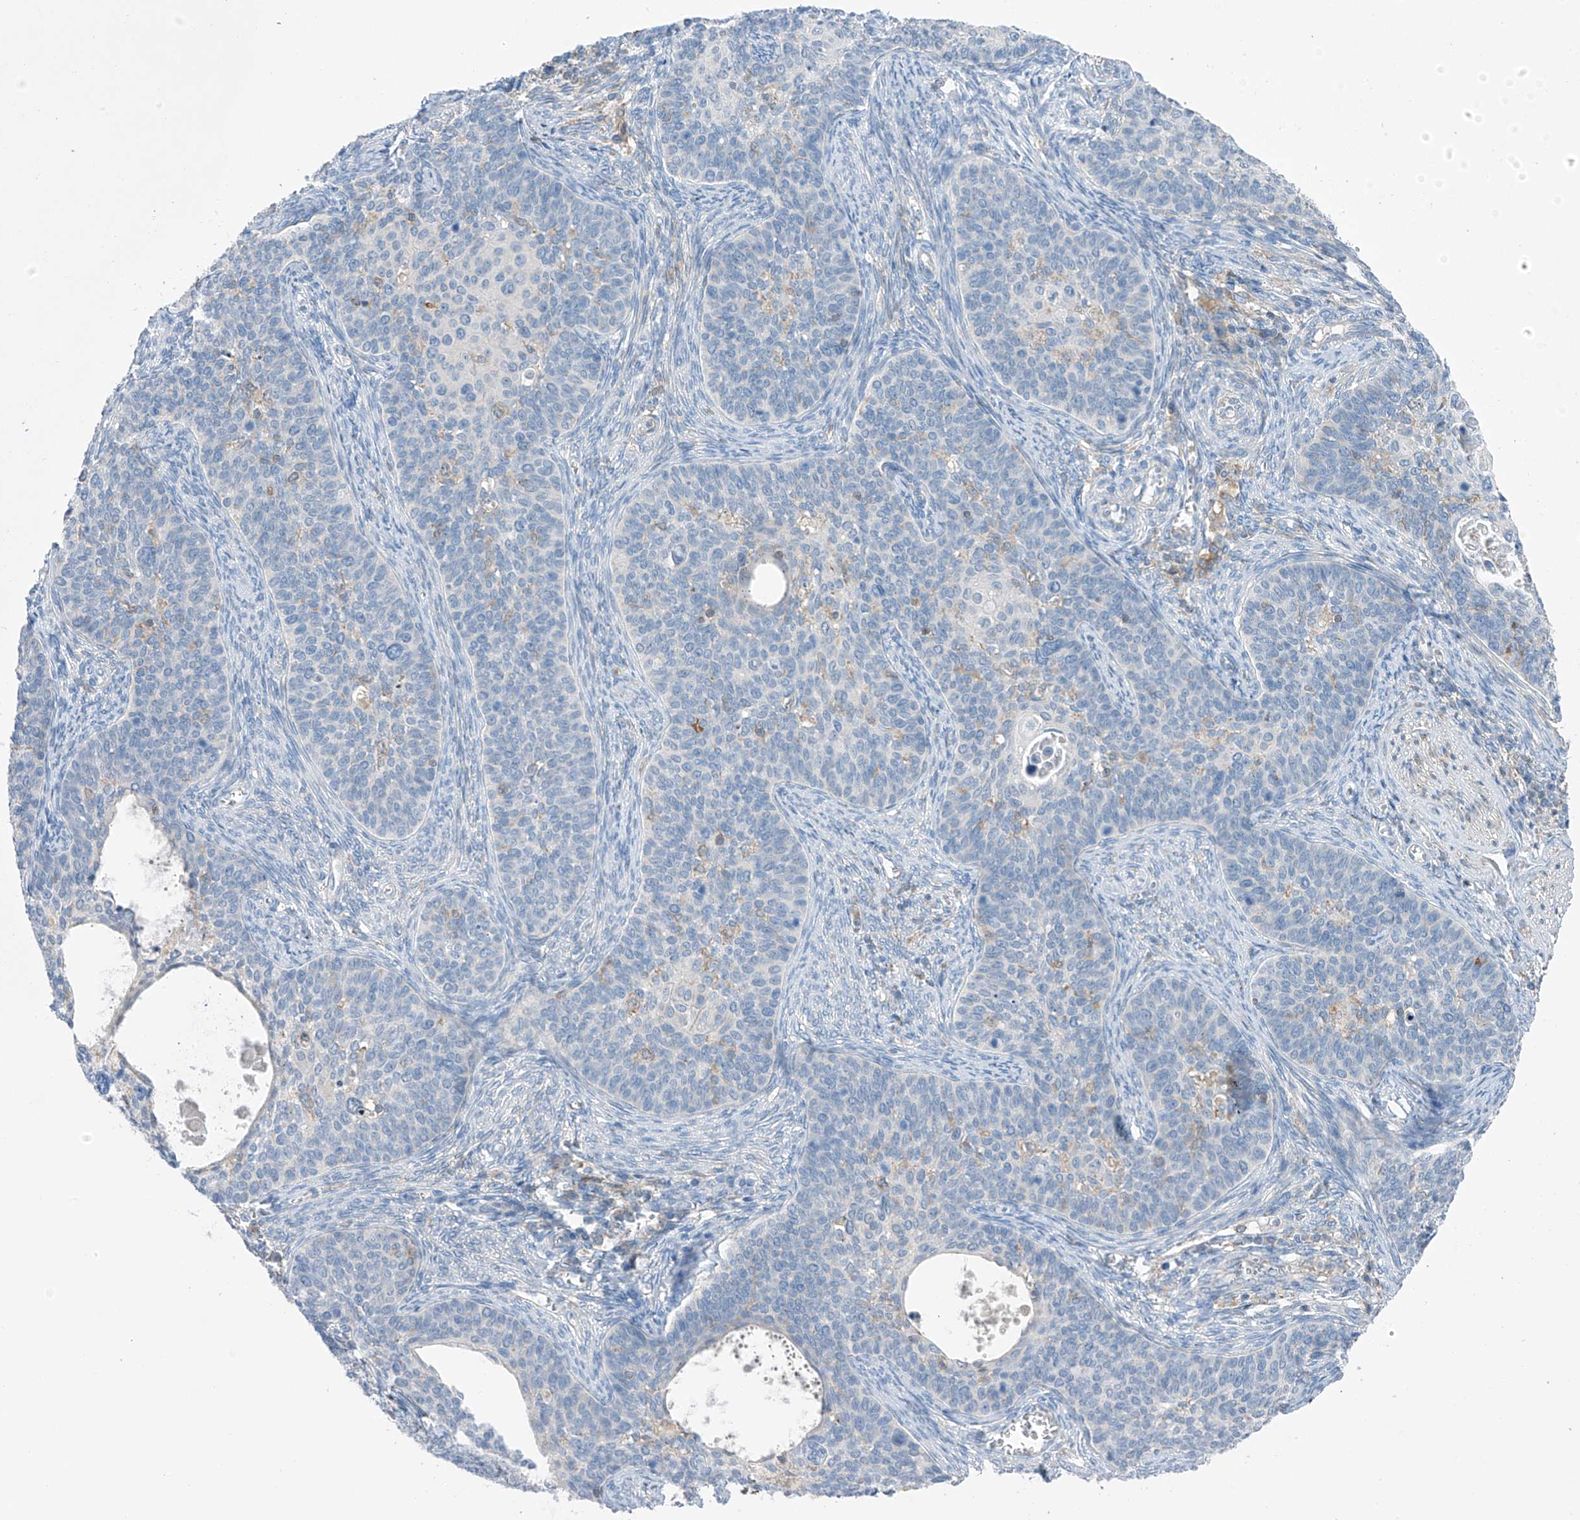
{"staining": {"intensity": "negative", "quantity": "none", "location": "none"}, "tissue": "cervical cancer", "cell_type": "Tumor cells", "image_type": "cancer", "snomed": [{"axis": "morphology", "description": "Squamous cell carcinoma, NOS"}, {"axis": "topography", "description": "Cervix"}], "caption": "Tumor cells show no significant protein positivity in squamous cell carcinoma (cervical).", "gene": "NALCN", "patient": {"sex": "female", "age": 33}}